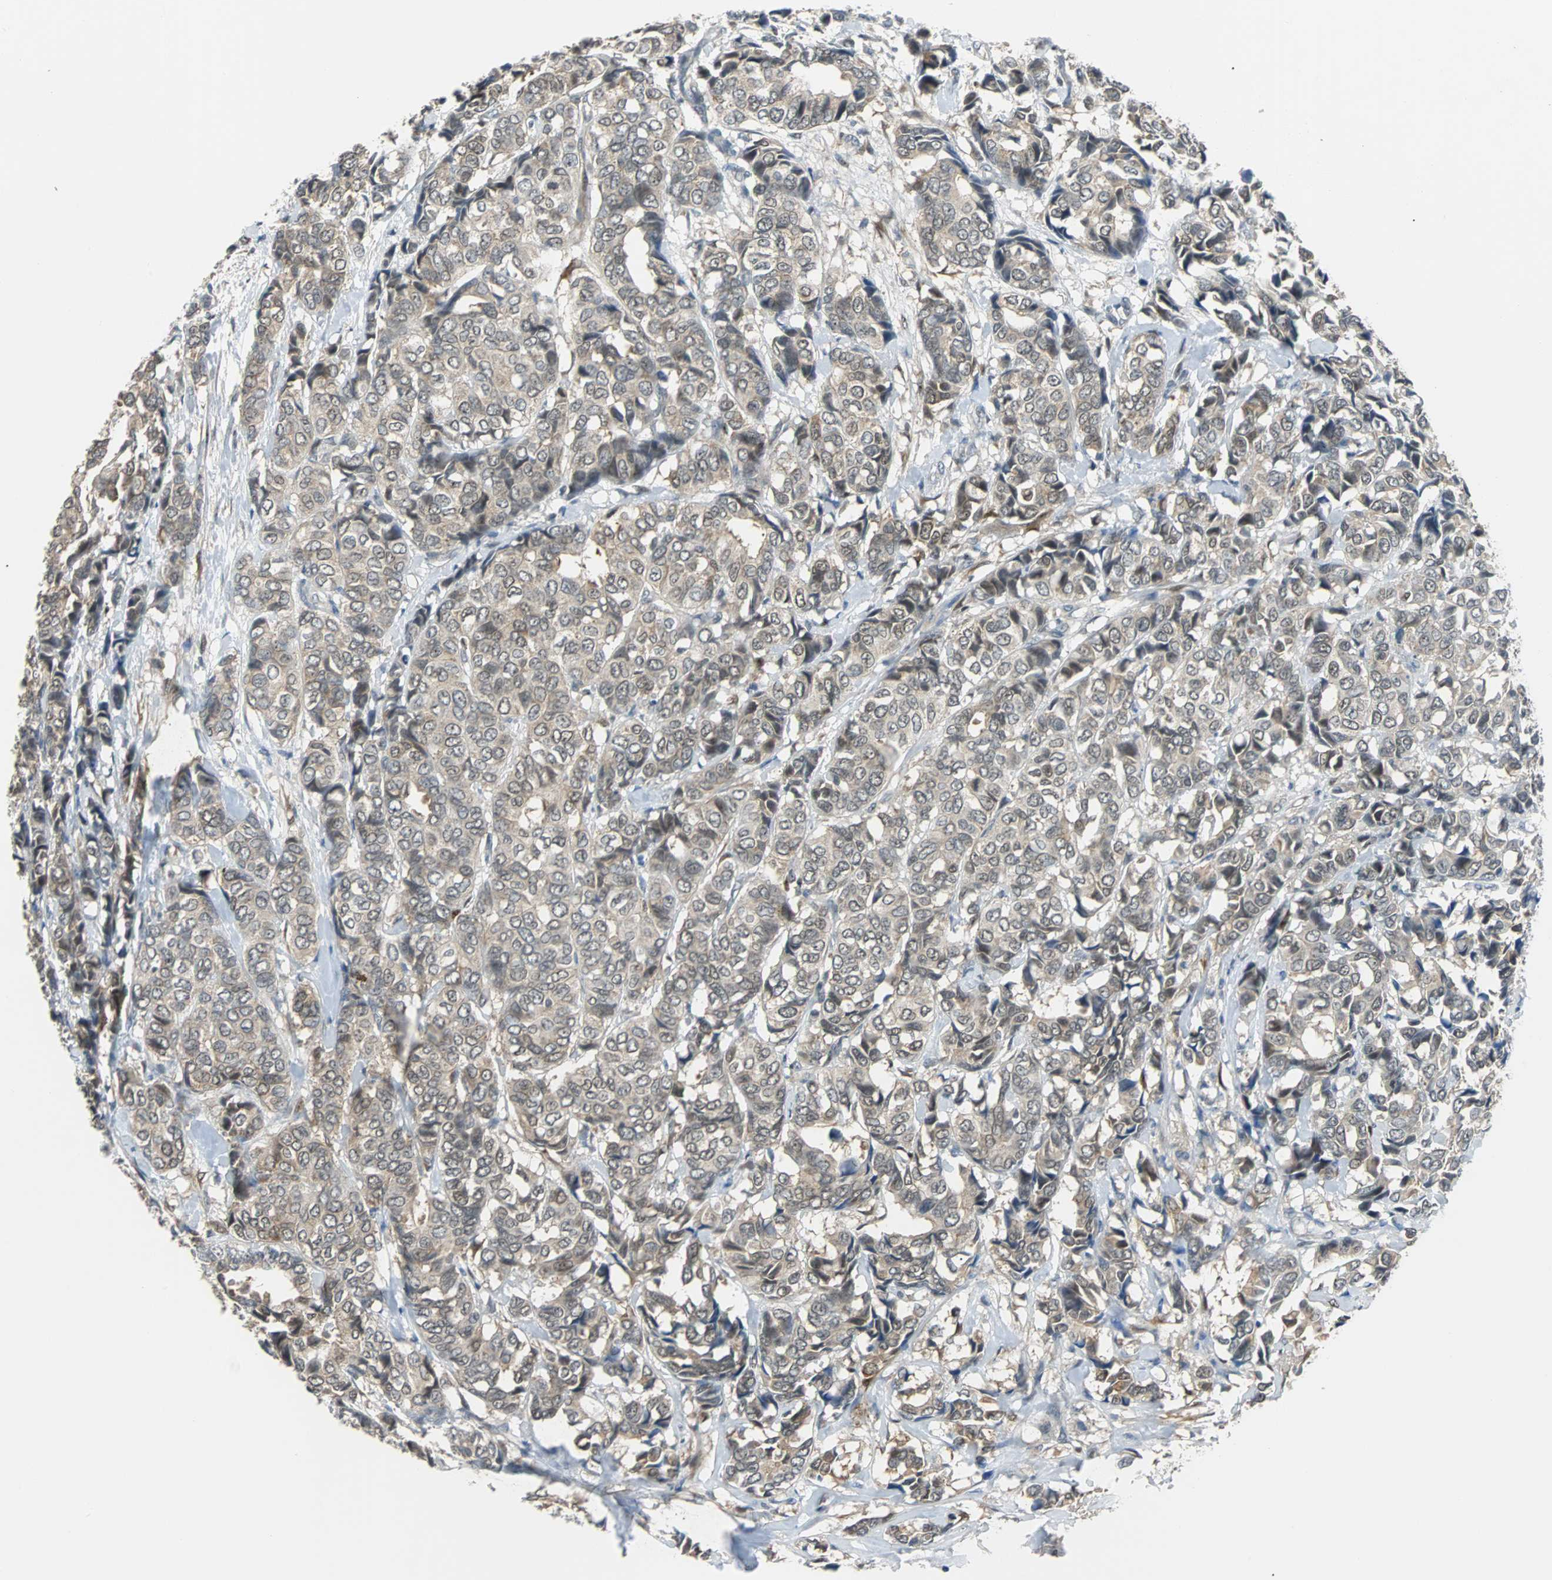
{"staining": {"intensity": "weak", "quantity": "25%-75%", "location": "cytoplasmic/membranous"}, "tissue": "breast cancer", "cell_type": "Tumor cells", "image_type": "cancer", "snomed": [{"axis": "morphology", "description": "Duct carcinoma"}, {"axis": "topography", "description": "Breast"}], "caption": "Immunohistochemical staining of human breast intraductal carcinoma demonstrates low levels of weak cytoplasmic/membranous protein staining in about 25%-75% of tumor cells. The staining is performed using DAB (3,3'-diaminobenzidine) brown chromogen to label protein expression. The nuclei are counter-stained blue using hematoxylin.", "gene": "FHL2", "patient": {"sex": "female", "age": 87}}